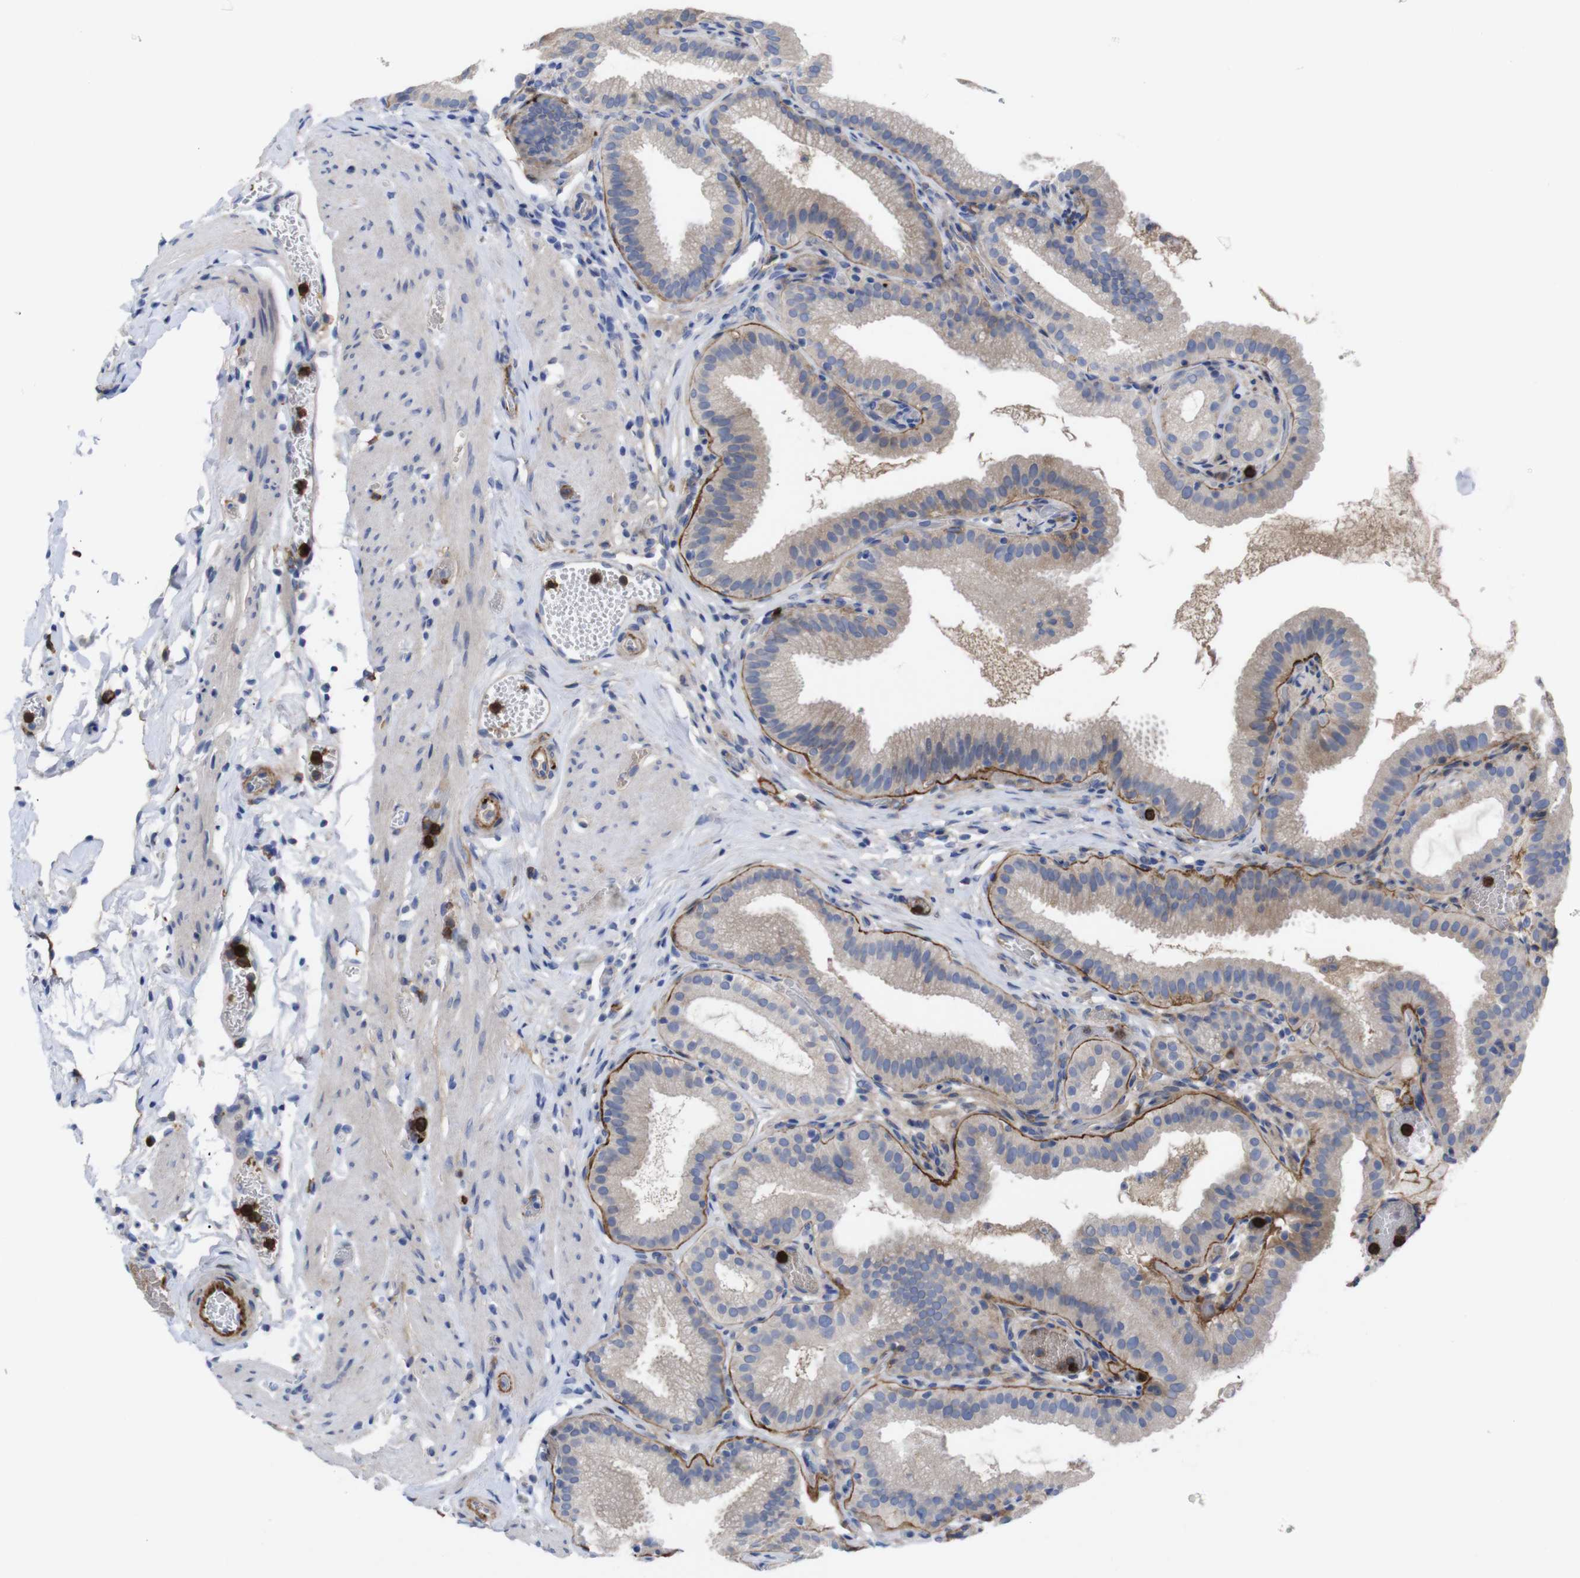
{"staining": {"intensity": "weak", "quantity": "25%-75%", "location": "cytoplasmic/membranous"}, "tissue": "gallbladder", "cell_type": "Glandular cells", "image_type": "normal", "snomed": [{"axis": "morphology", "description": "Normal tissue, NOS"}, {"axis": "topography", "description": "Gallbladder"}], "caption": "Gallbladder stained with immunohistochemistry demonstrates weak cytoplasmic/membranous staining in approximately 25%-75% of glandular cells. The protein is stained brown, and the nuclei are stained in blue (DAB (3,3'-diaminobenzidine) IHC with brightfield microscopy, high magnification).", "gene": "C5AR1", "patient": {"sex": "male", "age": 54}}